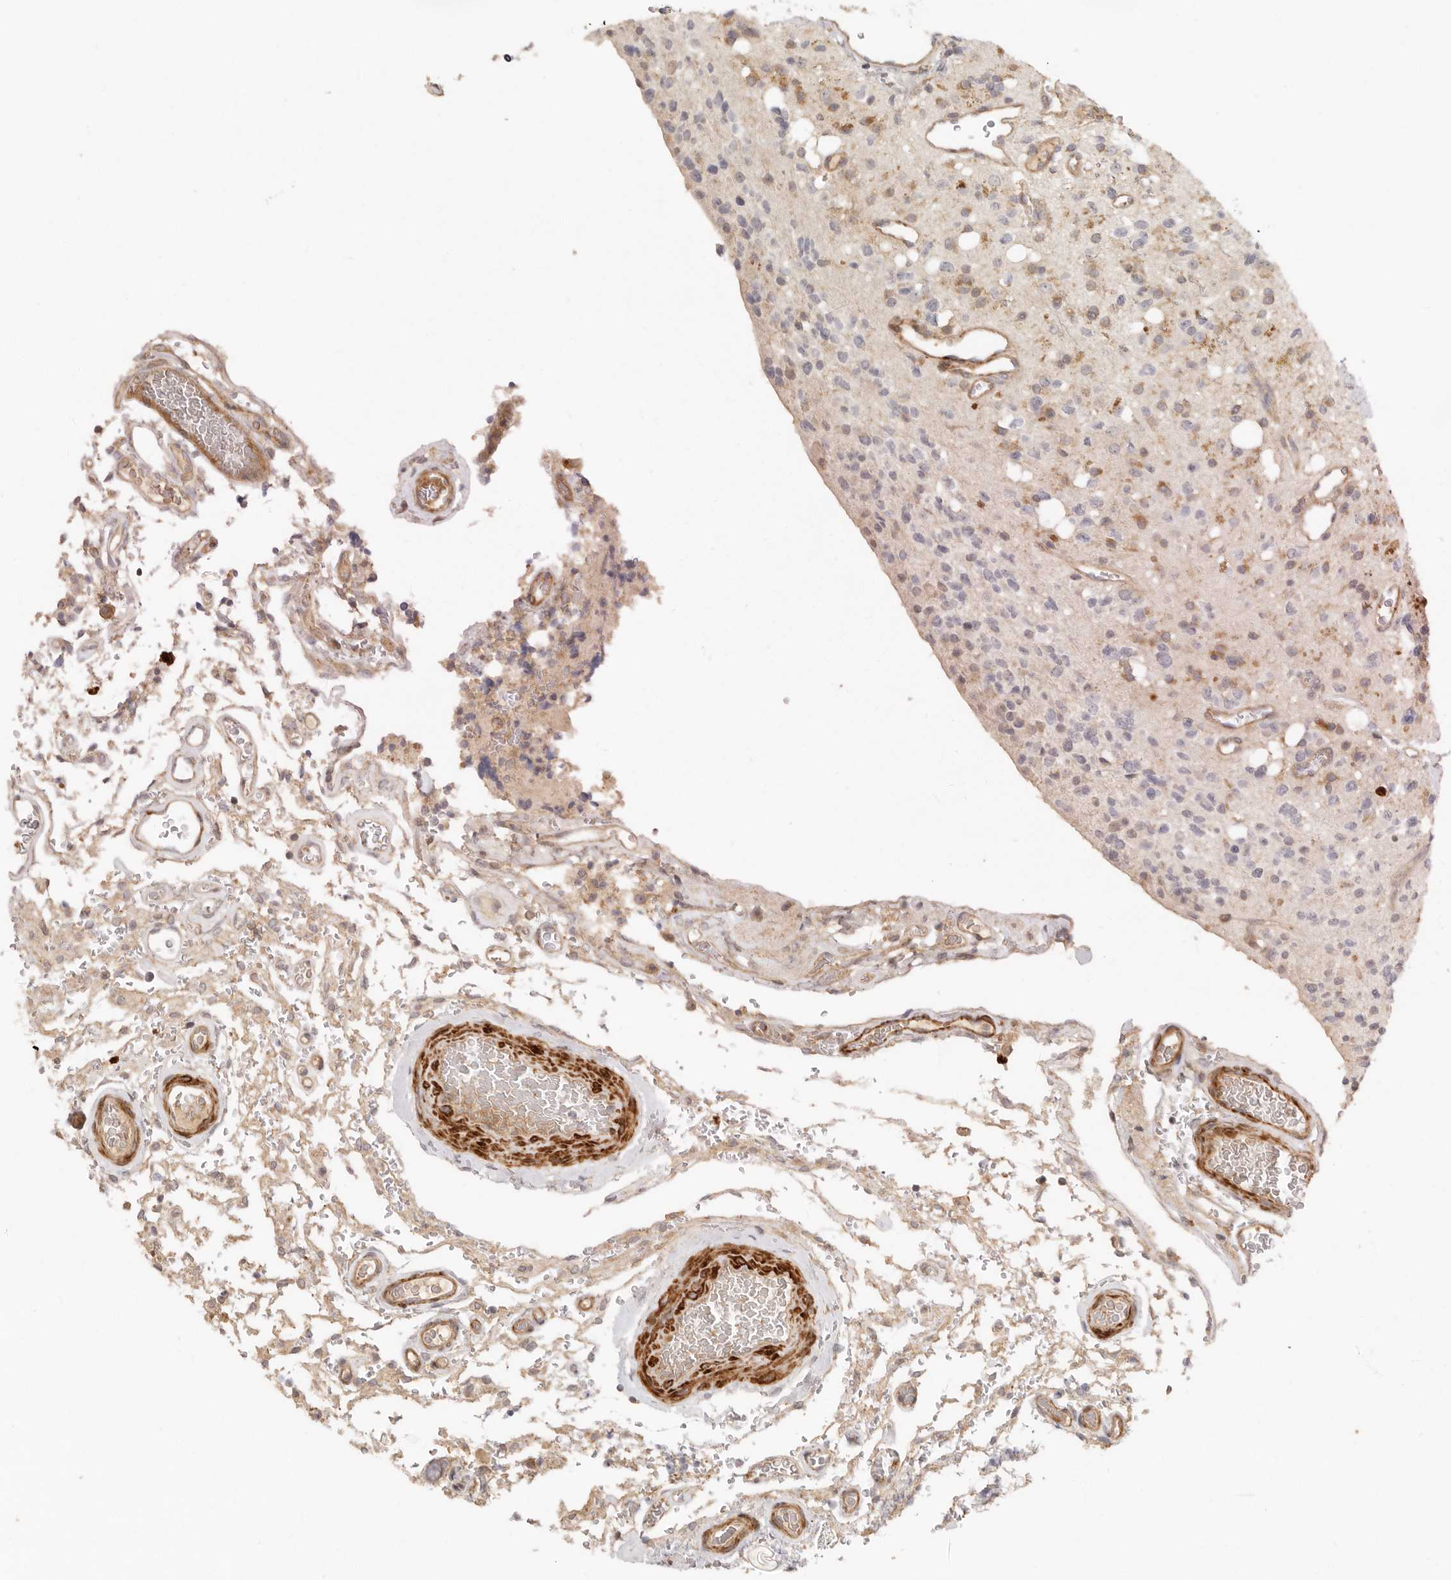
{"staining": {"intensity": "moderate", "quantity": "<25%", "location": "cytoplasmic/membranous"}, "tissue": "glioma", "cell_type": "Tumor cells", "image_type": "cancer", "snomed": [{"axis": "morphology", "description": "Glioma, malignant, High grade"}, {"axis": "topography", "description": "Brain"}], "caption": "Immunohistochemistry image of neoplastic tissue: high-grade glioma (malignant) stained using immunohistochemistry shows low levels of moderate protein expression localized specifically in the cytoplasmic/membranous of tumor cells, appearing as a cytoplasmic/membranous brown color.", "gene": "VIPR1", "patient": {"sex": "male", "age": 34}}